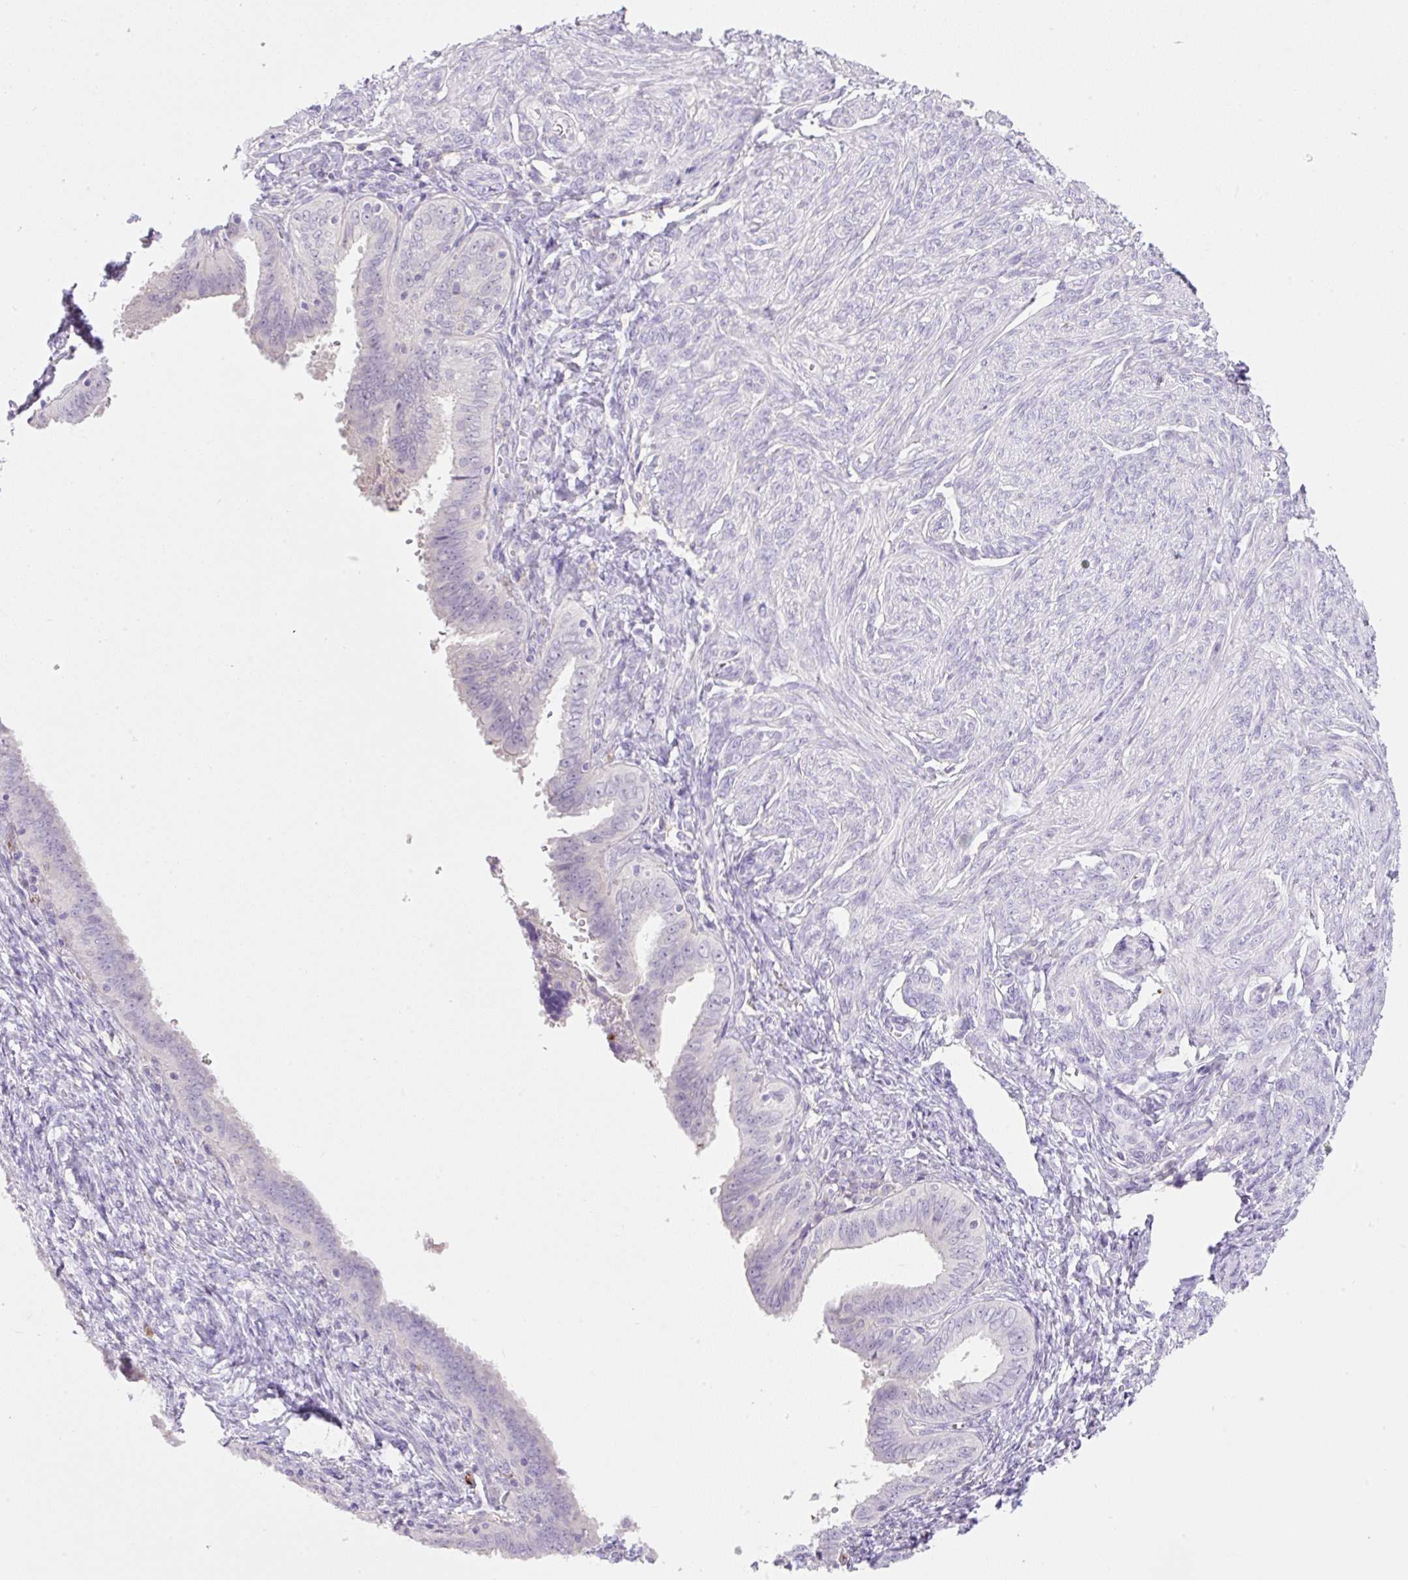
{"staining": {"intensity": "negative", "quantity": "none", "location": "none"}, "tissue": "endometrial cancer", "cell_type": "Tumor cells", "image_type": "cancer", "snomed": [{"axis": "morphology", "description": "Adenocarcinoma, NOS"}, {"axis": "topography", "description": "Endometrium"}], "caption": "Image shows no protein expression in tumor cells of endometrial cancer (adenocarcinoma) tissue.", "gene": "TDRD15", "patient": {"sex": "female", "age": 87}}